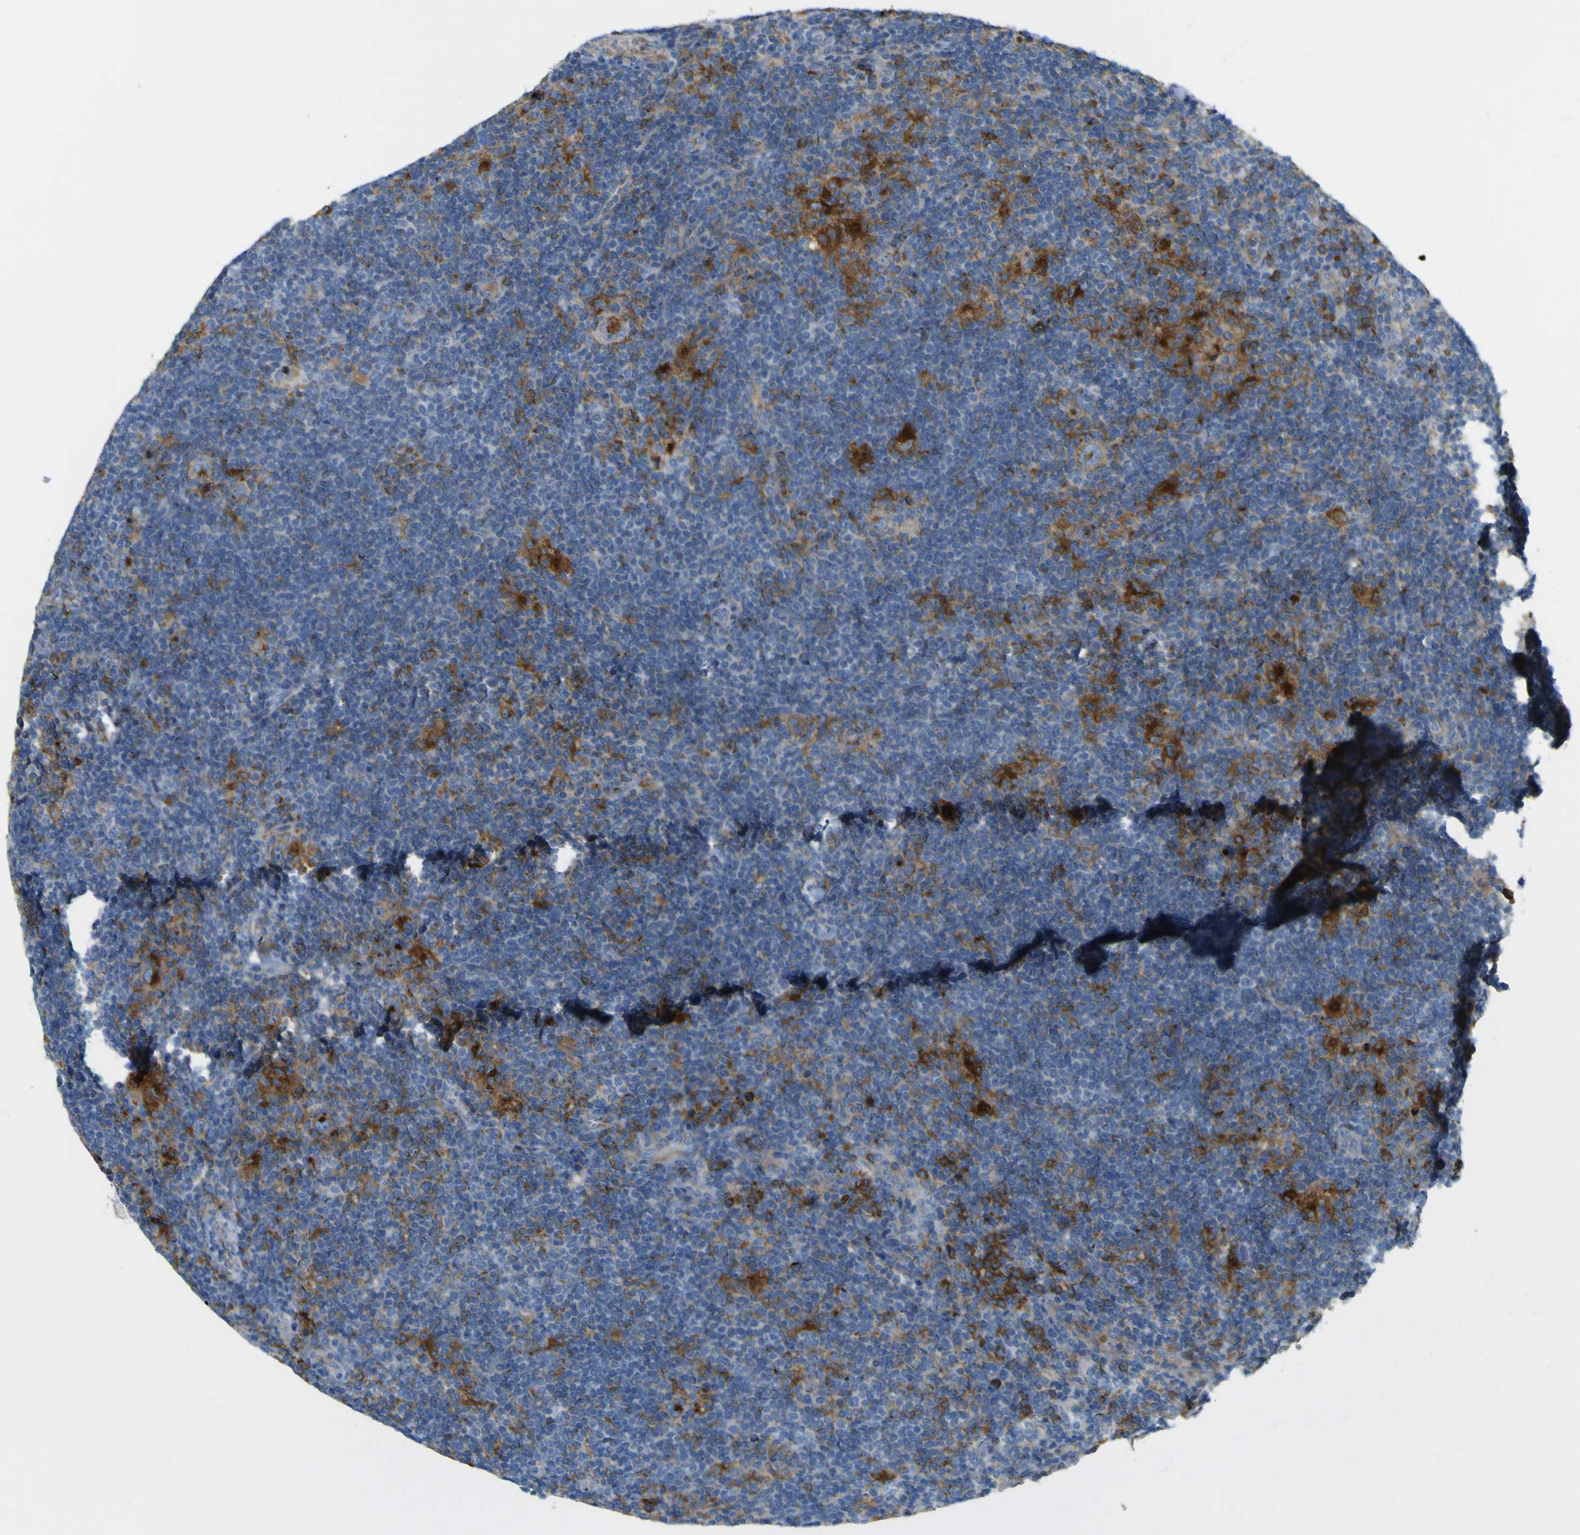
{"staining": {"intensity": "strong", "quantity": ">75%", "location": "cytoplasmic/membranous"}, "tissue": "lymphoma", "cell_type": "Tumor cells", "image_type": "cancer", "snomed": [{"axis": "morphology", "description": "Hodgkin's disease, NOS"}, {"axis": "topography", "description": "Lymph node"}], "caption": "Immunohistochemistry (IHC) (DAB (3,3'-diaminobenzidine)) staining of lymphoma reveals strong cytoplasmic/membranous protein expression in about >75% of tumor cells.", "gene": "IGF2R", "patient": {"sex": "female", "age": 57}}